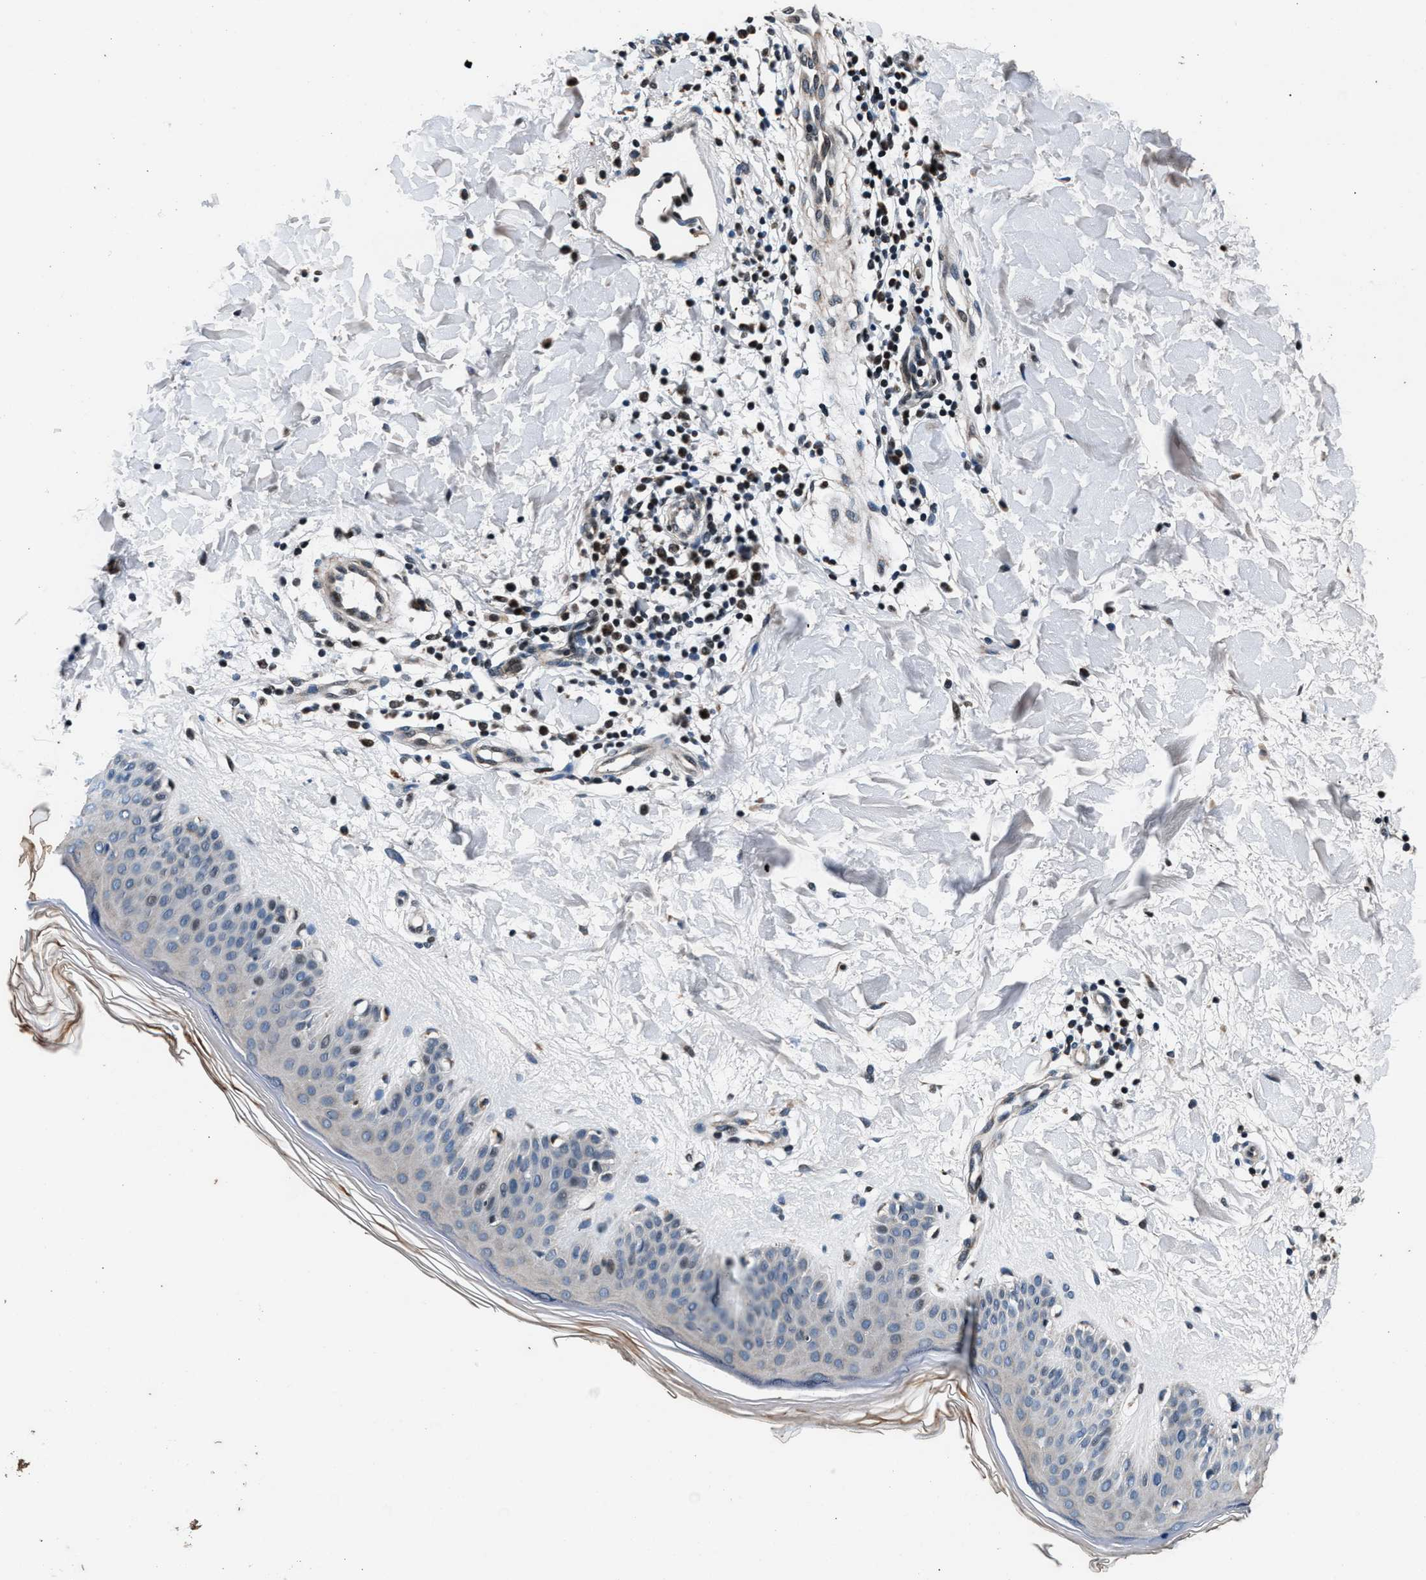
{"staining": {"intensity": "strong", "quantity": "25%-75%", "location": "cytoplasmic/membranous"}, "tissue": "skin", "cell_type": "Fibroblasts", "image_type": "normal", "snomed": [{"axis": "morphology", "description": "Normal tissue, NOS"}, {"axis": "morphology", "description": "Malignant melanoma, Metastatic site"}, {"axis": "topography", "description": "Skin"}], "caption": "A high-resolution histopathology image shows IHC staining of benign skin, which shows strong cytoplasmic/membranous positivity in about 25%-75% of fibroblasts.", "gene": "PRRC2B", "patient": {"sex": "male", "age": 41}}